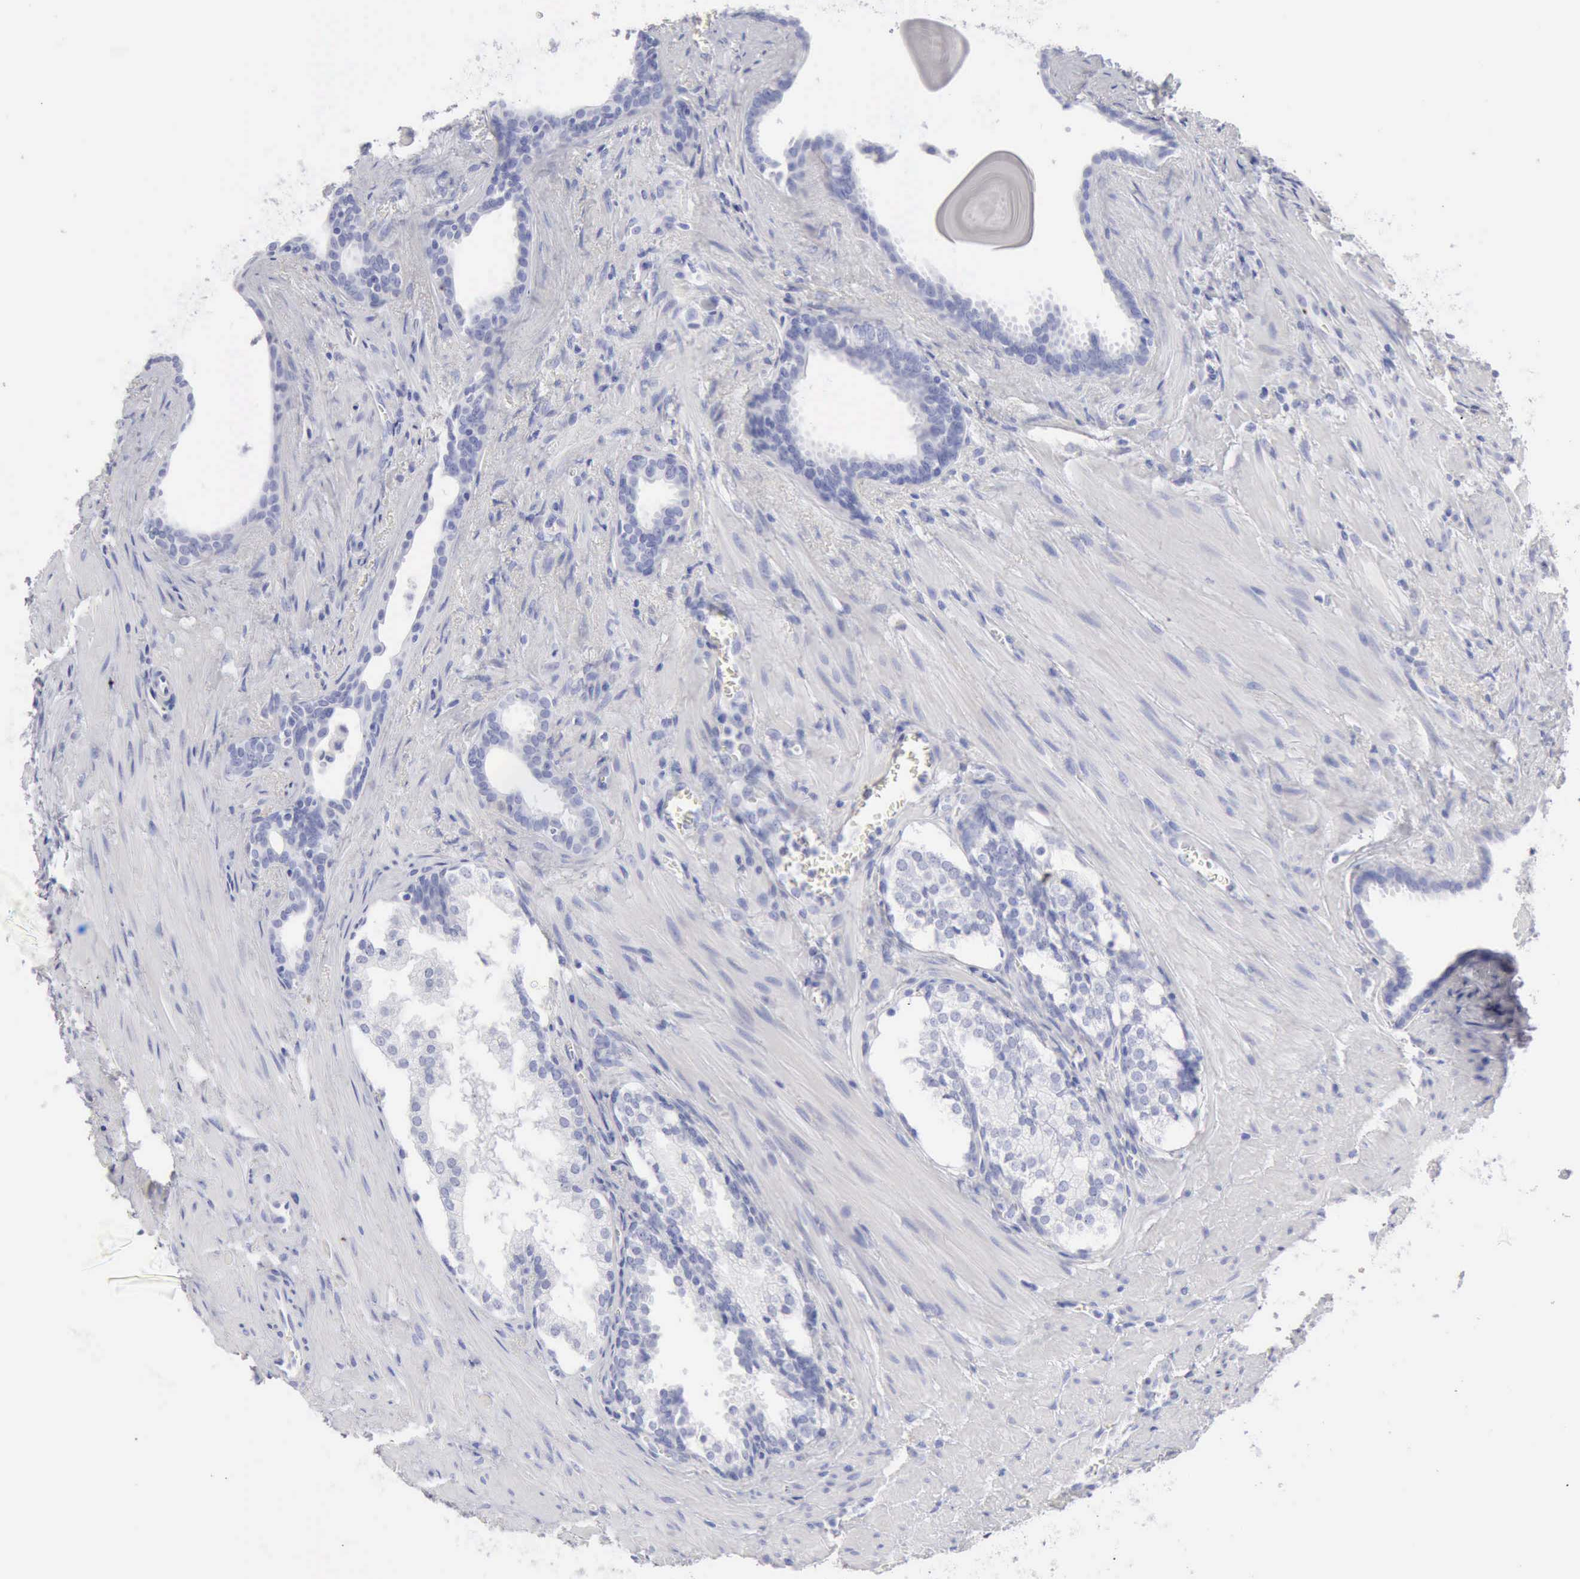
{"staining": {"intensity": "negative", "quantity": "none", "location": "none"}, "tissue": "prostate cancer", "cell_type": "Tumor cells", "image_type": "cancer", "snomed": [{"axis": "morphology", "description": "Adenocarcinoma, Medium grade"}, {"axis": "topography", "description": "Prostate"}], "caption": "High power microscopy micrograph of an immunohistochemistry (IHC) micrograph of prostate cancer, revealing no significant positivity in tumor cells.", "gene": "KRT10", "patient": {"sex": "male", "age": 64}}